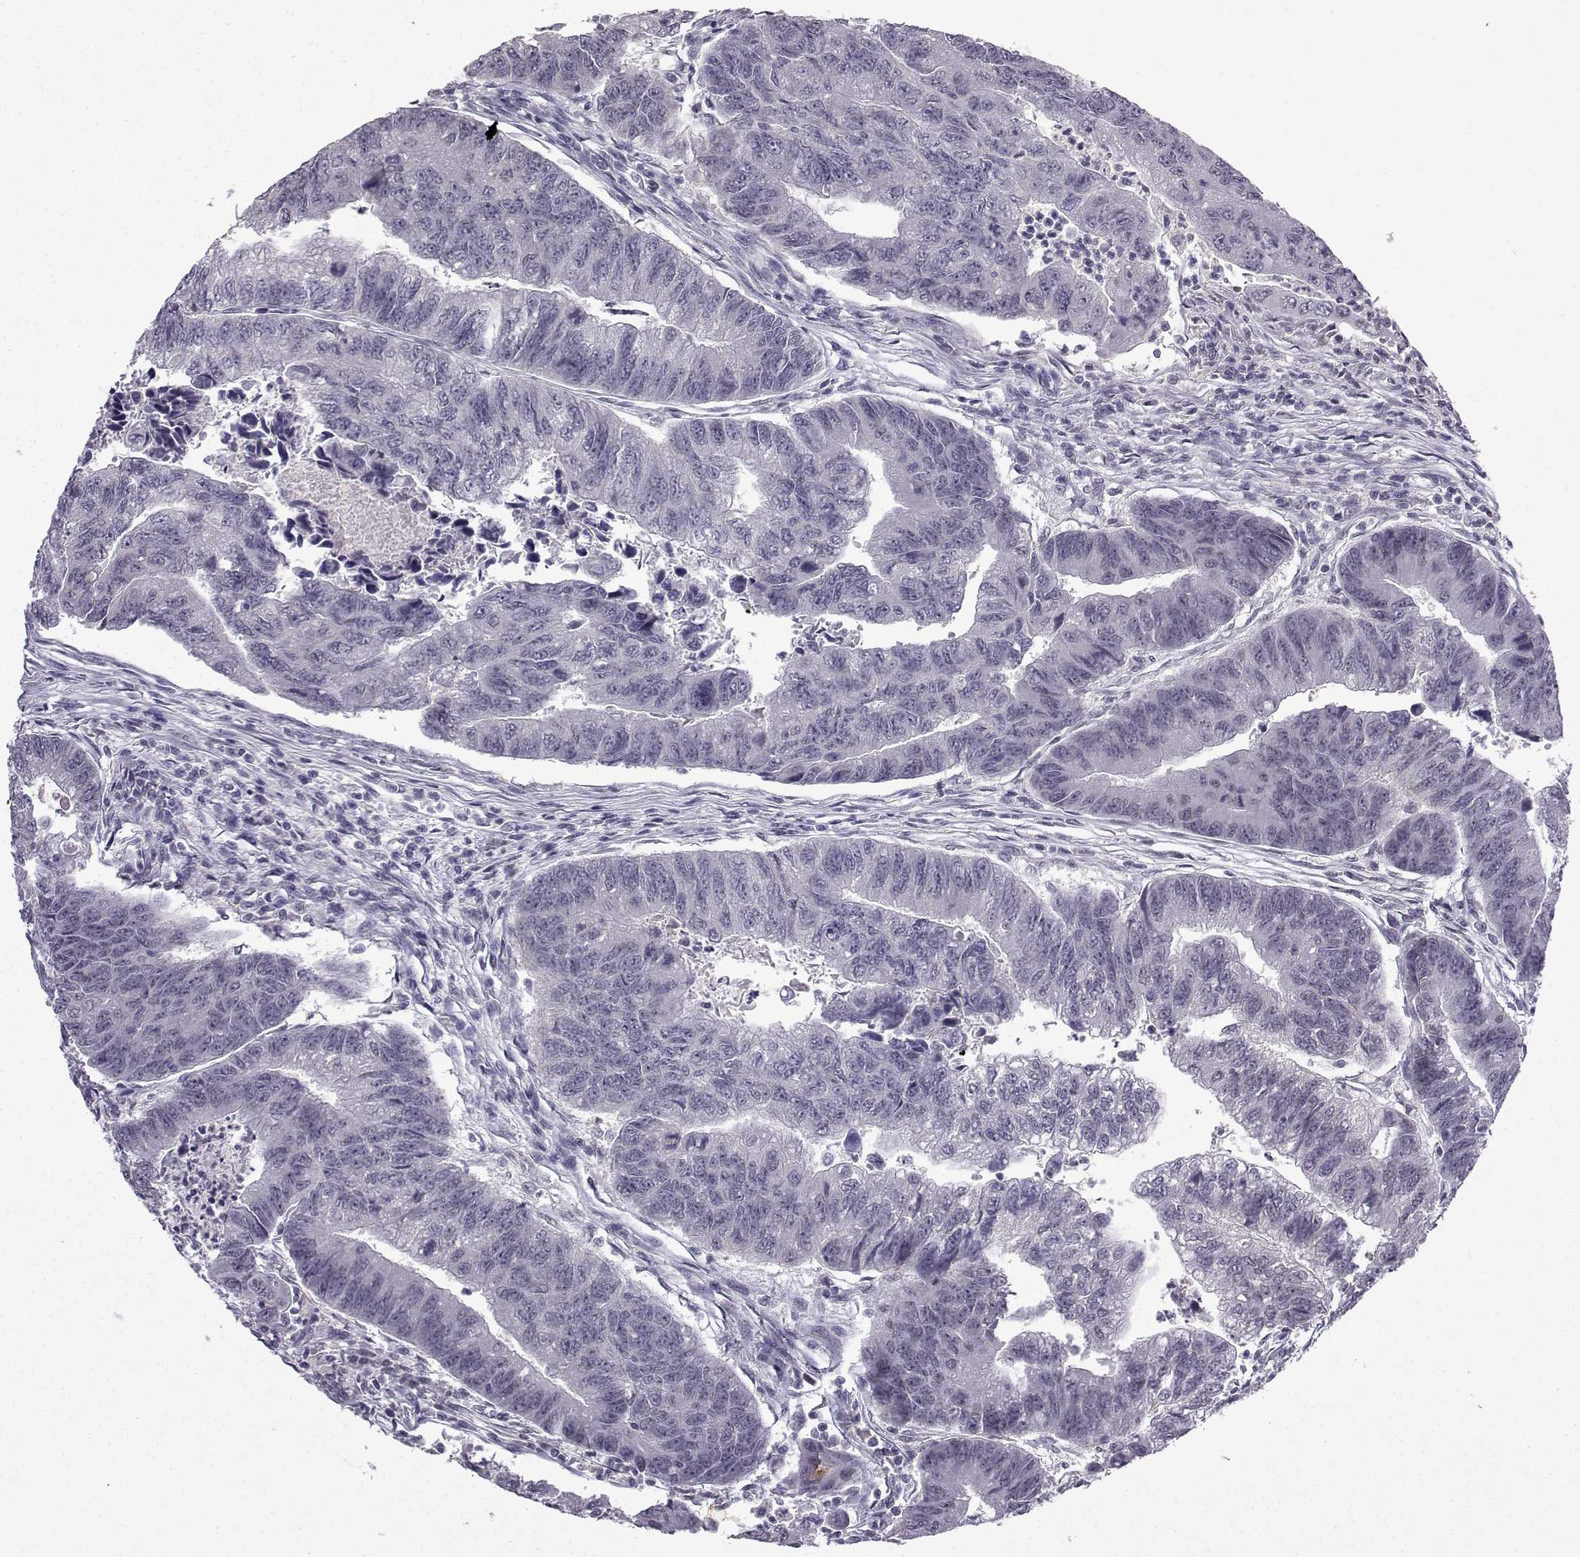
{"staining": {"intensity": "negative", "quantity": "none", "location": "none"}, "tissue": "colorectal cancer", "cell_type": "Tumor cells", "image_type": "cancer", "snomed": [{"axis": "morphology", "description": "Adenocarcinoma, NOS"}, {"axis": "topography", "description": "Colon"}], "caption": "Immunohistochemistry image of human adenocarcinoma (colorectal) stained for a protein (brown), which shows no expression in tumor cells. (DAB immunohistochemistry (IHC), high magnification).", "gene": "CCL28", "patient": {"sex": "female", "age": 65}}